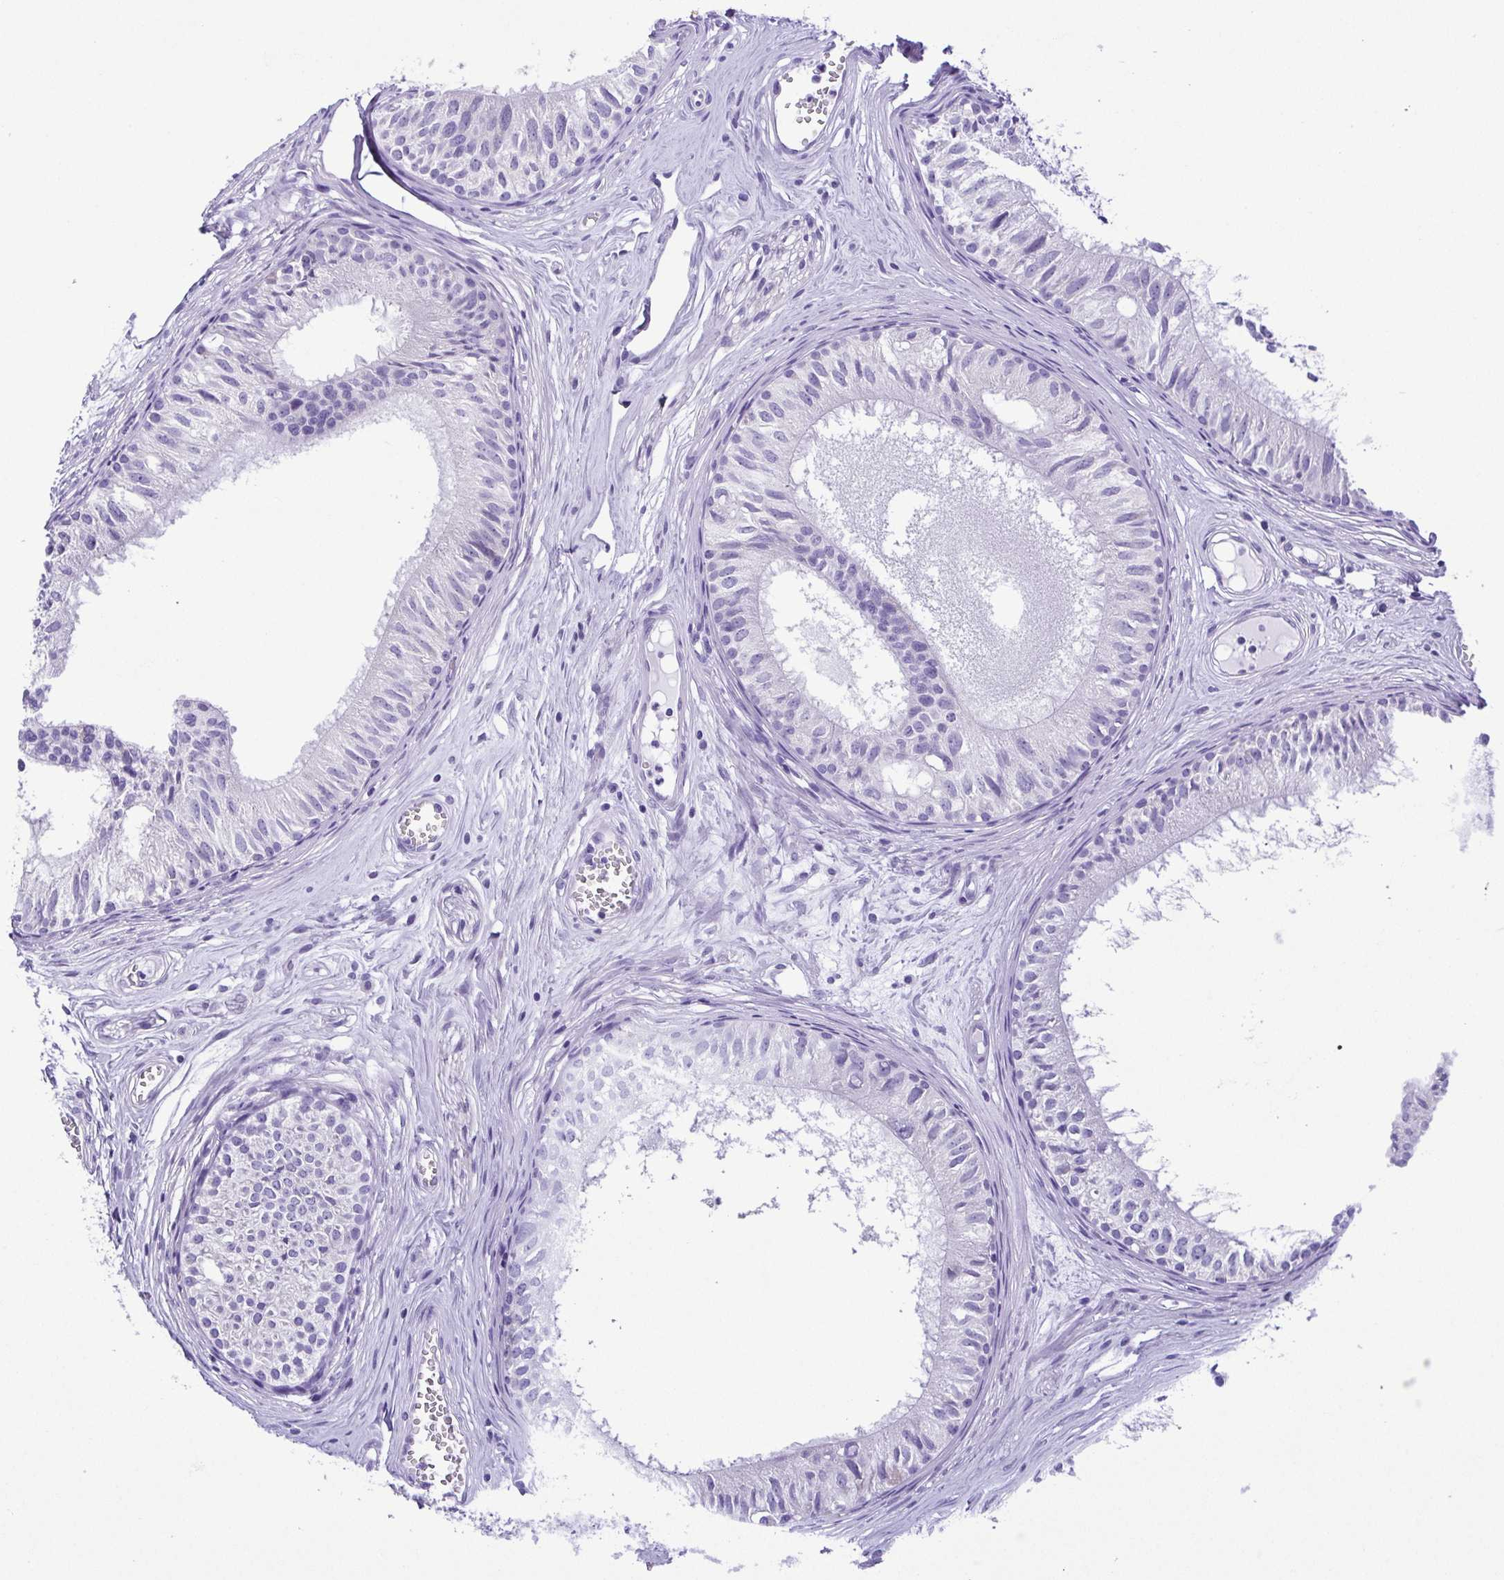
{"staining": {"intensity": "negative", "quantity": "none", "location": "none"}, "tissue": "epididymis", "cell_type": "Glandular cells", "image_type": "normal", "snomed": [{"axis": "morphology", "description": "Normal tissue, NOS"}, {"axis": "topography", "description": "Epididymis"}], "caption": "DAB immunohistochemical staining of unremarkable human epididymis displays no significant expression in glandular cells. (Brightfield microscopy of DAB (3,3'-diaminobenzidine) IHC at high magnification).", "gene": "PAK3", "patient": {"sex": "male", "age": 25}}